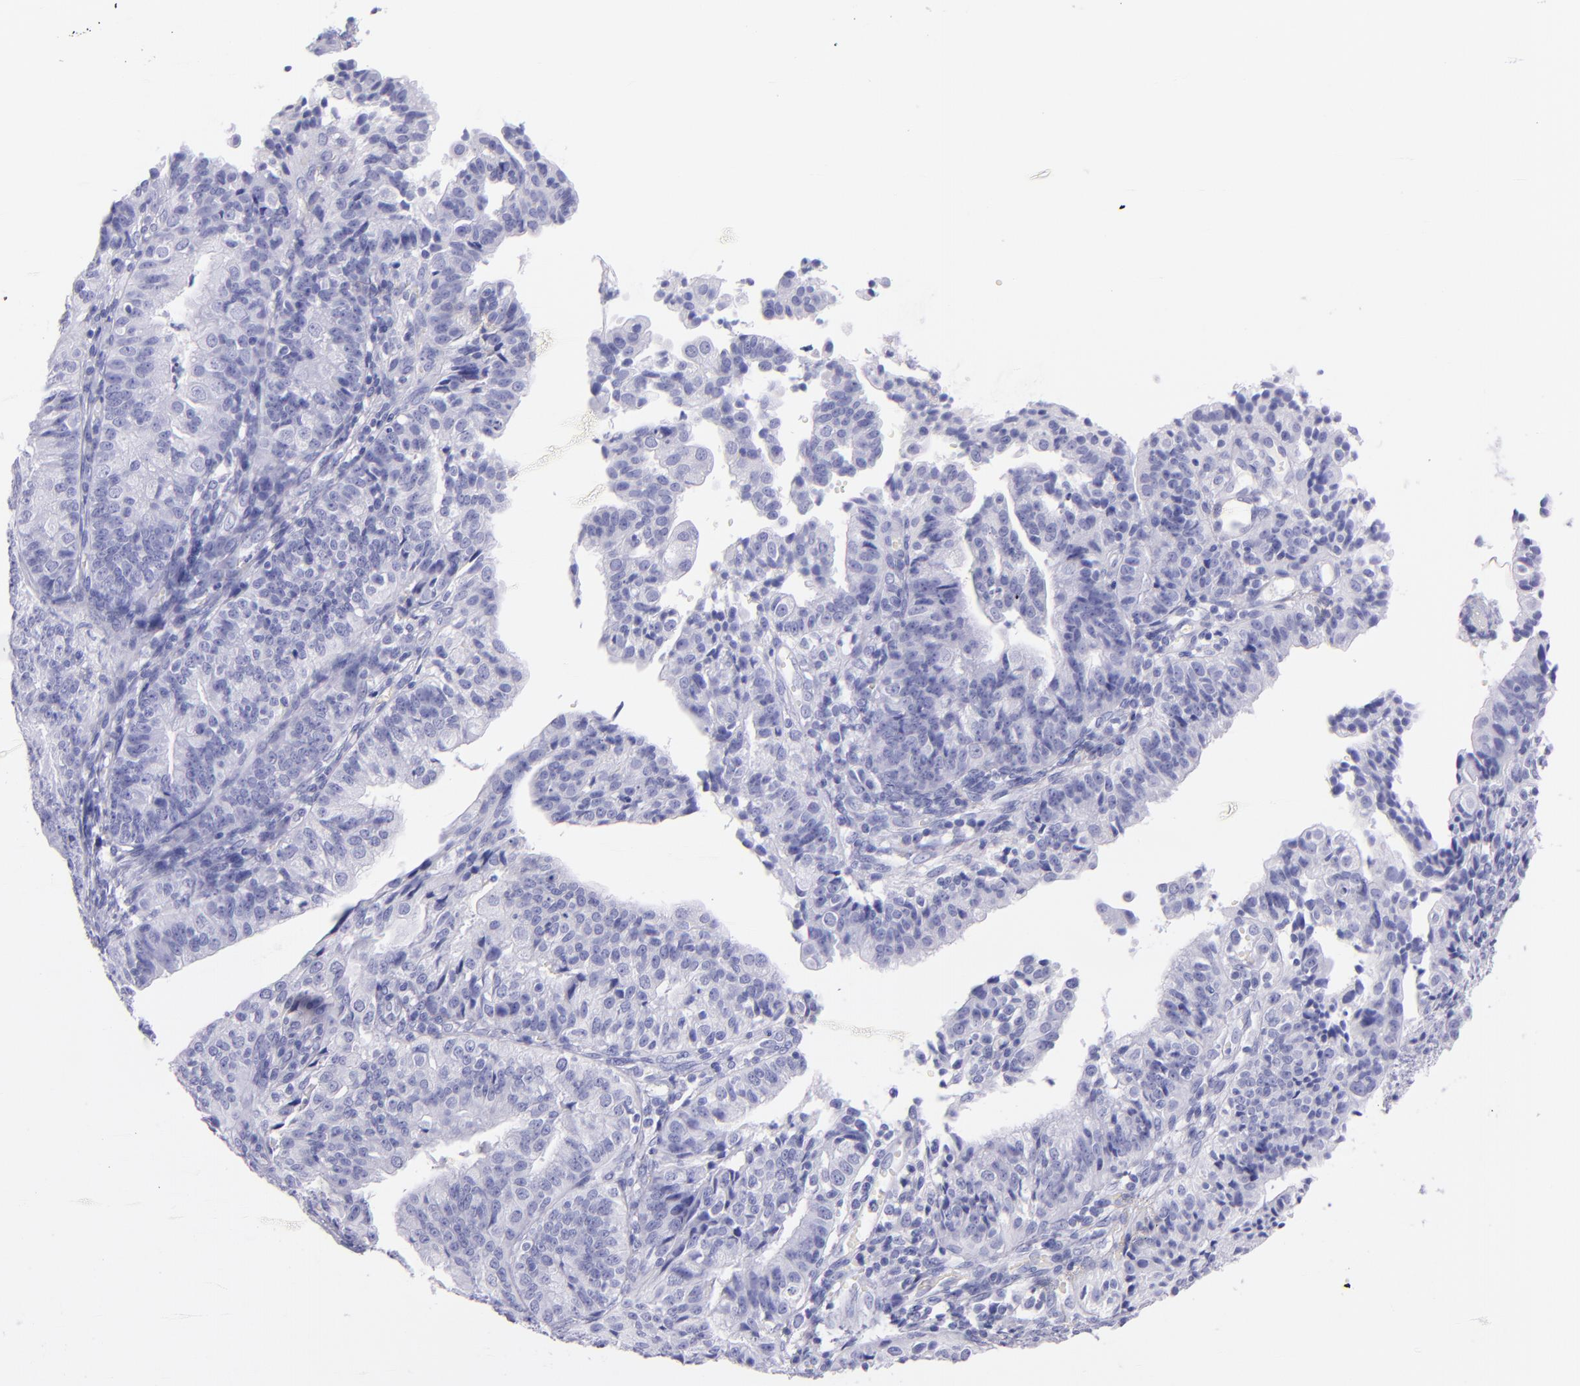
{"staining": {"intensity": "negative", "quantity": "none", "location": "none"}, "tissue": "endometrial cancer", "cell_type": "Tumor cells", "image_type": "cancer", "snomed": [{"axis": "morphology", "description": "Adenocarcinoma, NOS"}, {"axis": "topography", "description": "Endometrium"}], "caption": "The histopathology image displays no staining of tumor cells in endometrial cancer.", "gene": "SFTPA2", "patient": {"sex": "female", "age": 56}}